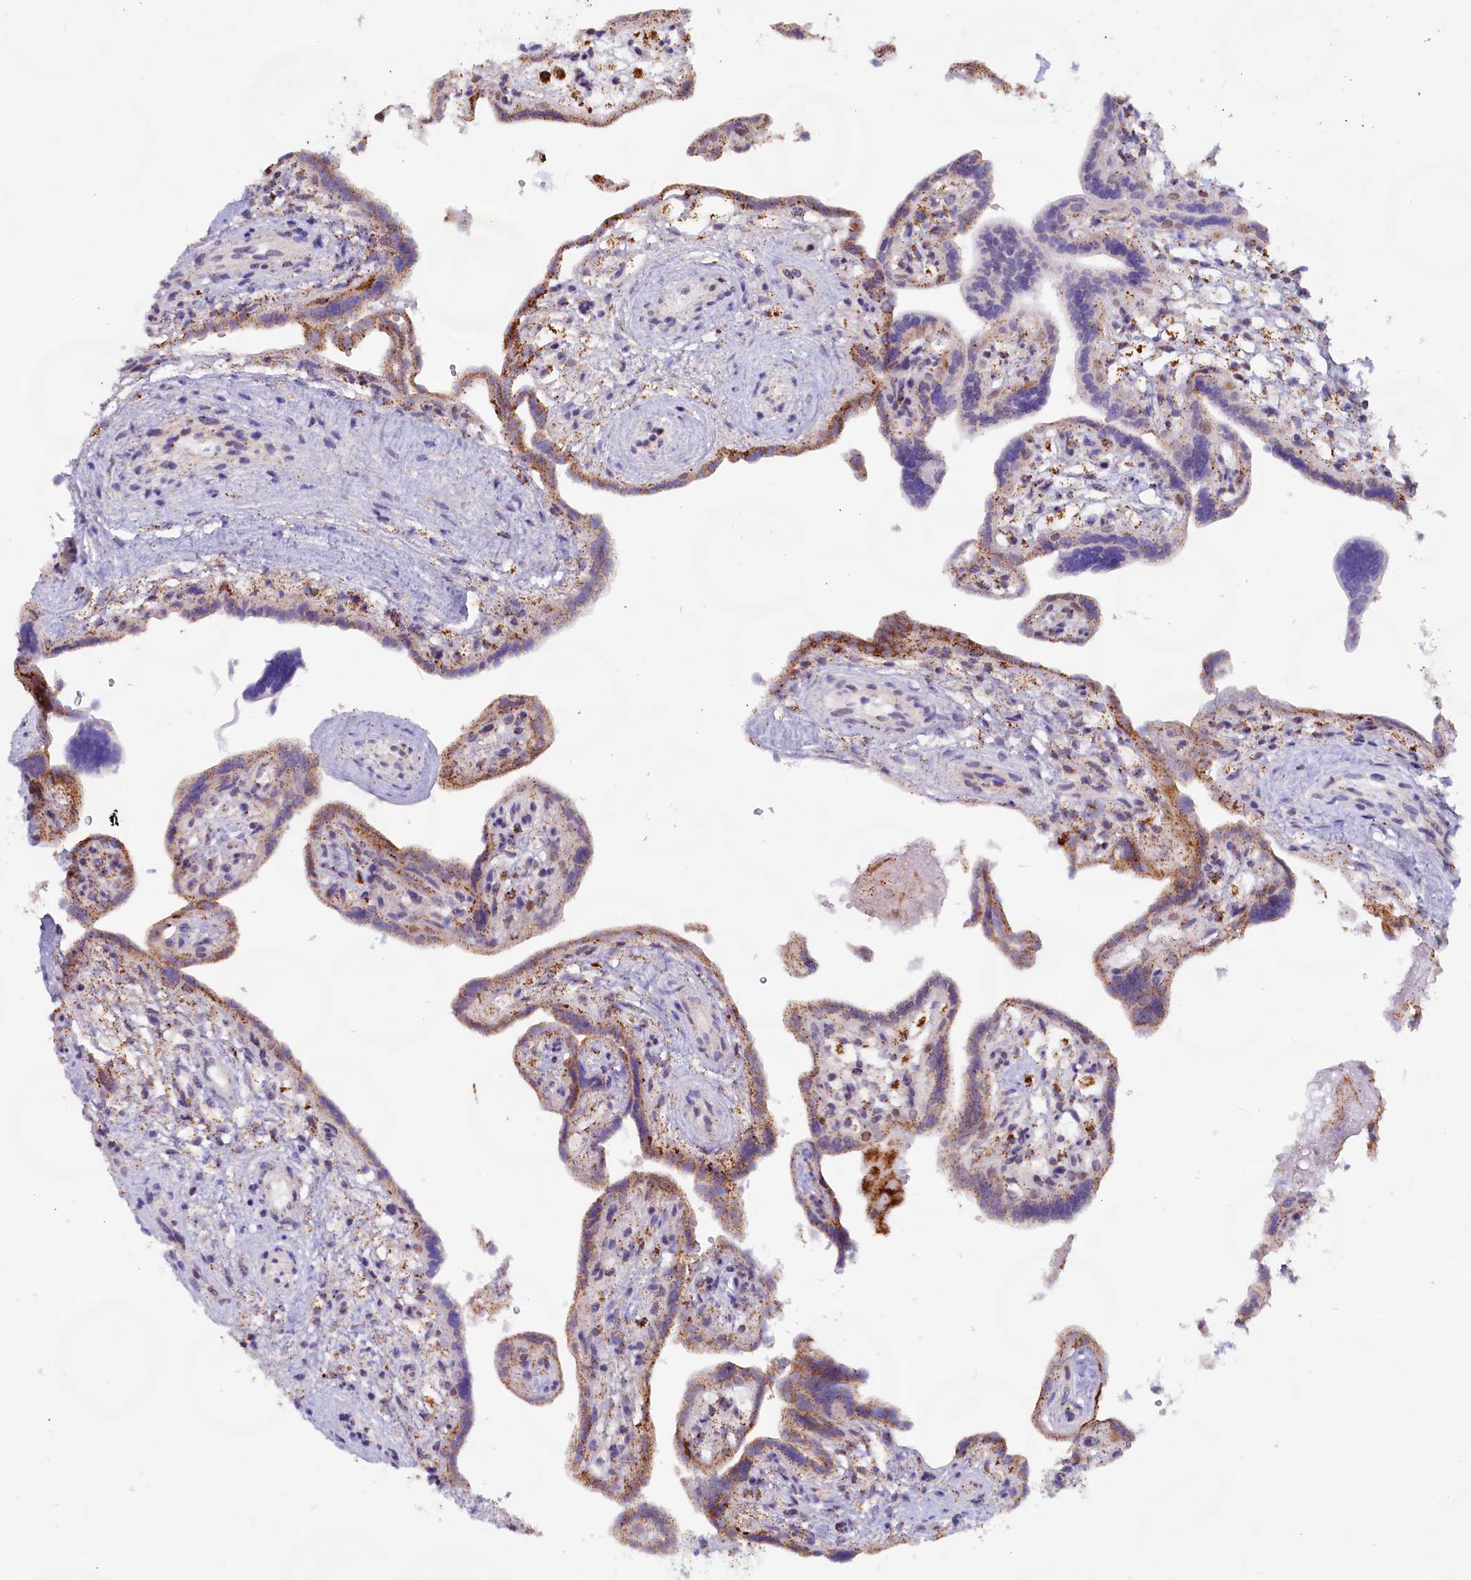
{"staining": {"intensity": "strong", "quantity": ">75%", "location": "cytoplasmic/membranous"}, "tissue": "placenta", "cell_type": "Trophoblastic cells", "image_type": "normal", "snomed": [{"axis": "morphology", "description": "Normal tissue, NOS"}, {"axis": "topography", "description": "Placenta"}], "caption": "The immunohistochemical stain highlights strong cytoplasmic/membranous positivity in trophoblastic cells of unremarkable placenta. (Brightfield microscopy of DAB IHC at high magnification).", "gene": "C1D", "patient": {"sex": "female", "age": 37}}